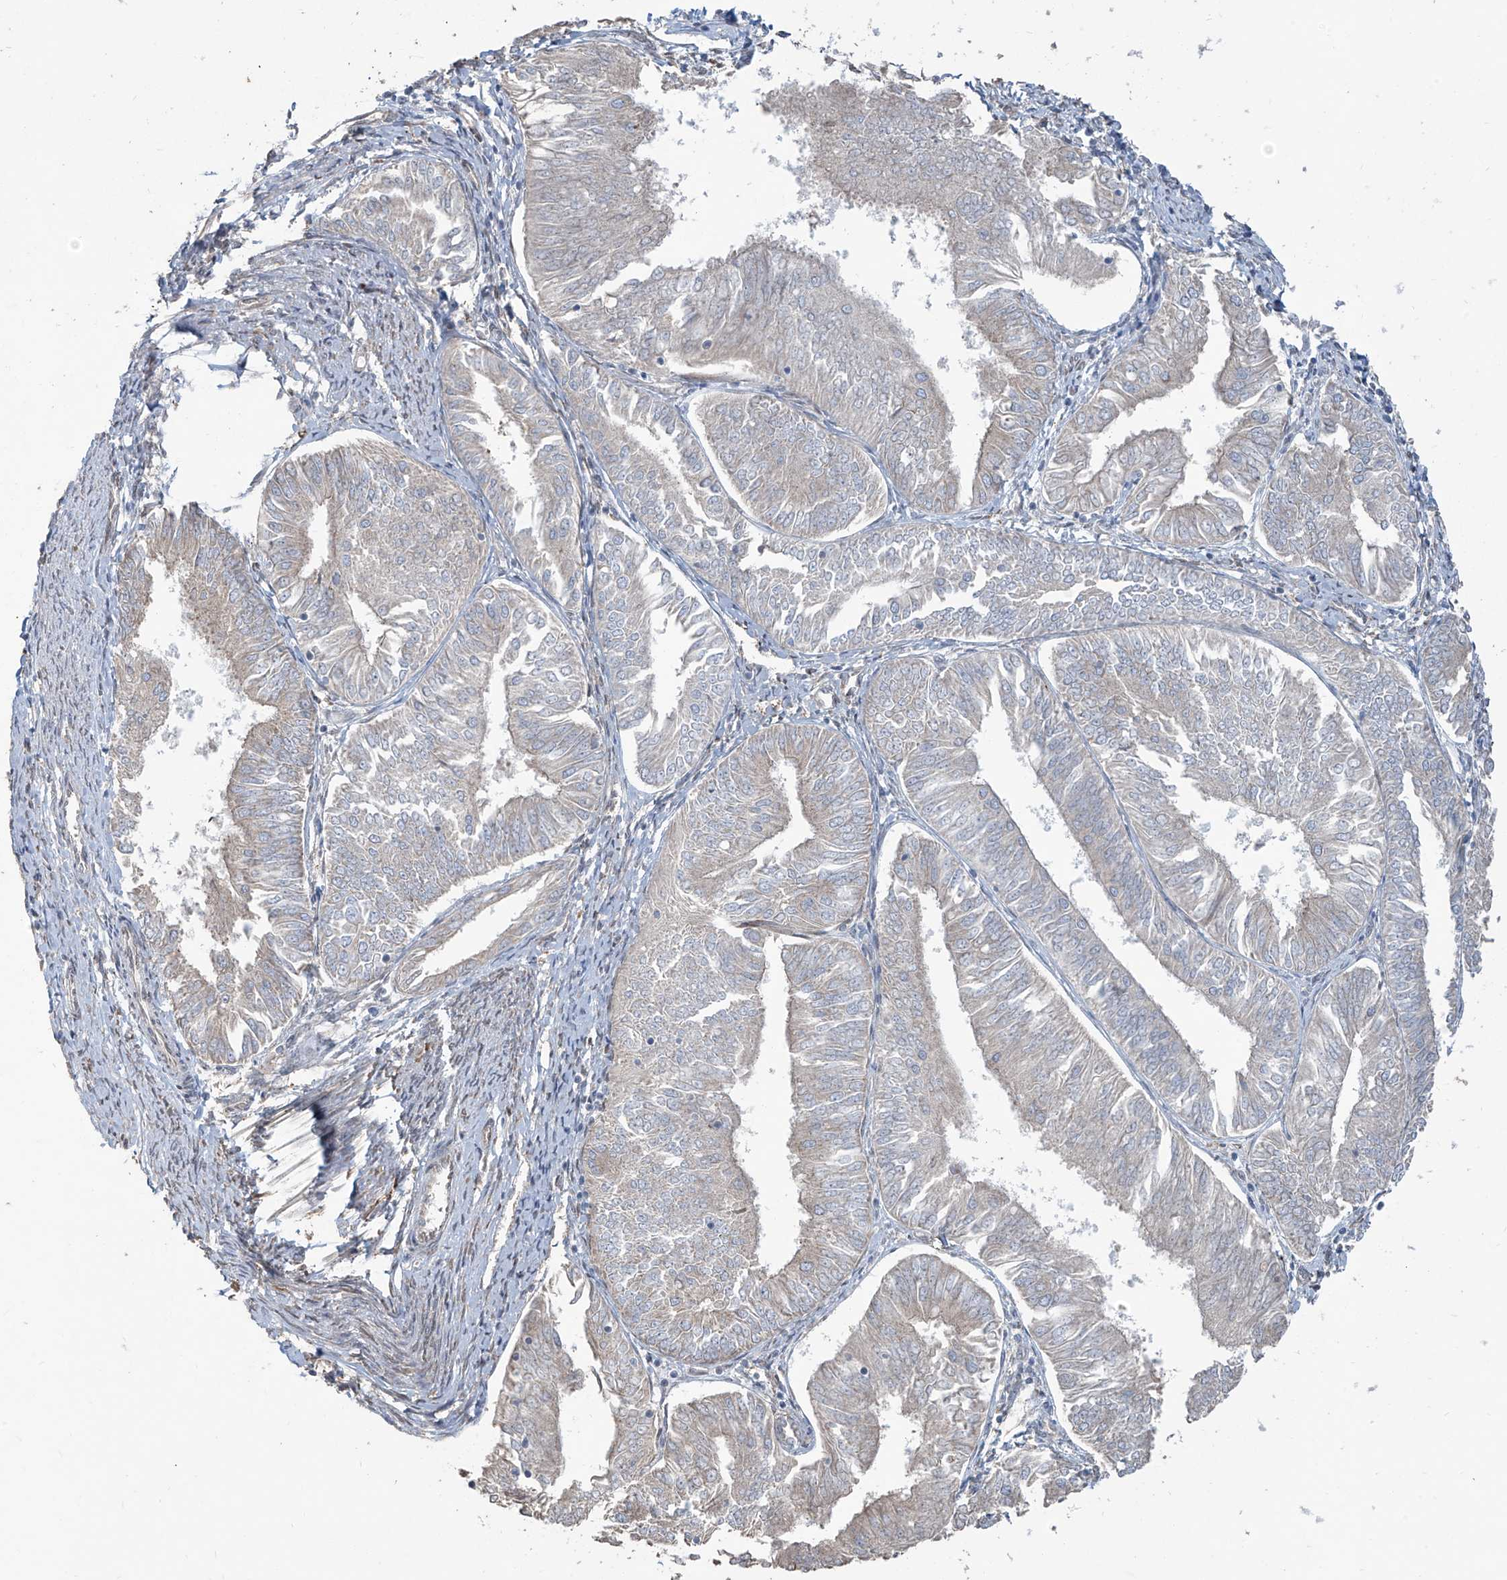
{"staining": {"intensity": "negative", "quantity": "none", "location": "none"}, "tissue": "endometrial cancer", "cell_type": "Tumor cells", "image_type": "cancer", "snomed": [{"axis": "morphology", "description": "Adenocarcinoma, NOS"}, {"axis": "topography", "description": "Endometrium"}], "caption": "This photomicrograph is of endometrial cancer stained with immunohistochemistry (IHC) to label a protein in brown with the nuclei are counter-stained blue. There is no expression in tumor cells.", "gene": "ABTB1", "patient": {"sex": "female", "age": 58}}